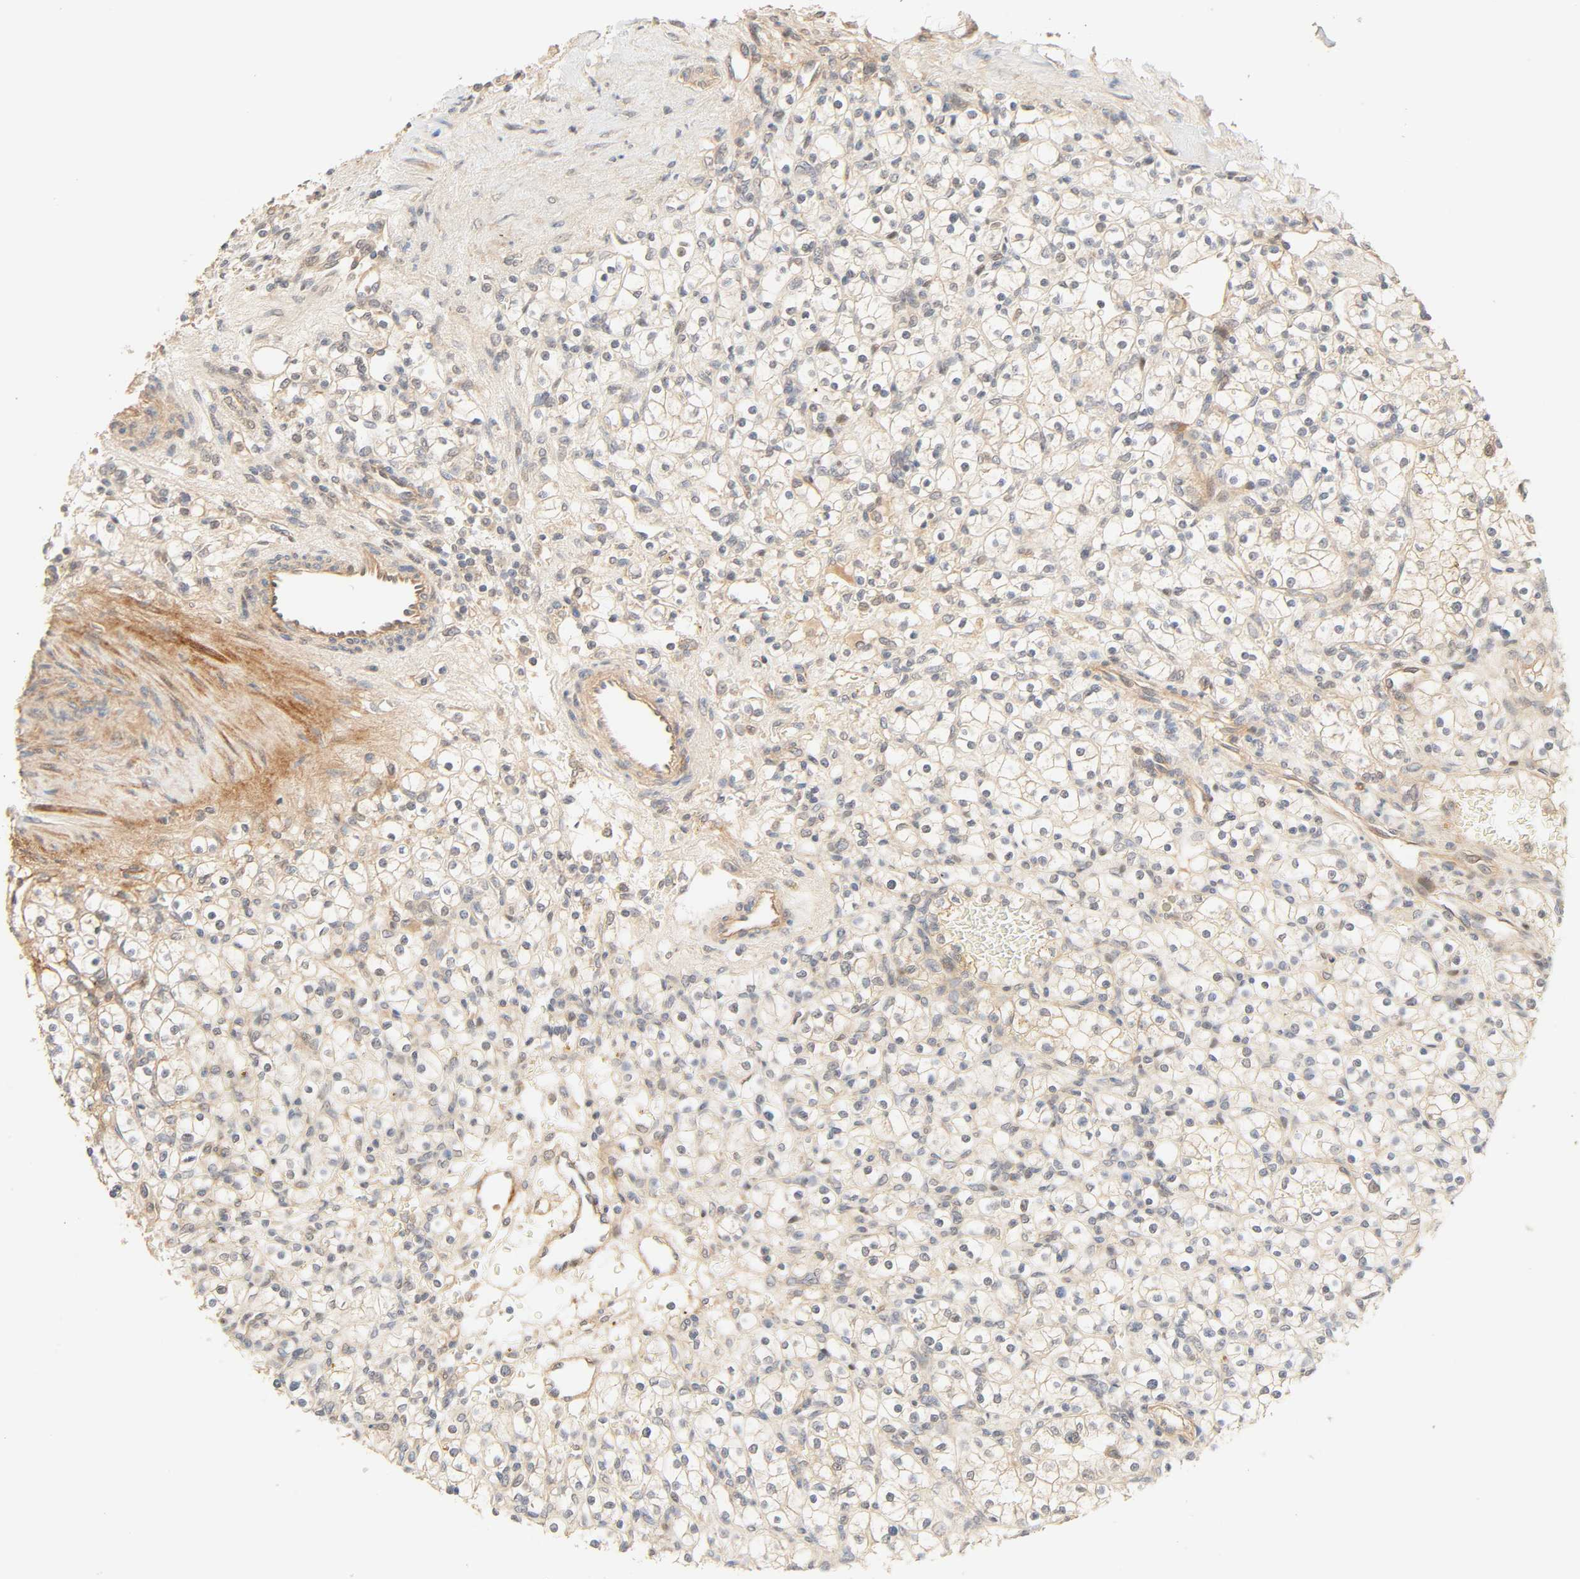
{"staining": {"intensity": "weak", "quantity": "<25%", "location": "cytoplasmic/membranous"}, "tissue": "renal cancer", "cell_type": "Tumor cells", "image_type": "cancer", "snomed": [{"axis": "morphology", "description": "Normal tissue, NOS"}, {"axis": "morphology", "description": "Adenocarcinoma, NOS"}, {"axis": "topography", "description": "Kidney"}], "caption": "Protein analysis of adenocarcinoma (renal) demonstrates no significant staining in tumor cells.", "gene": "CACNA1G", "patient": {"sex": "female", "age": 55}}